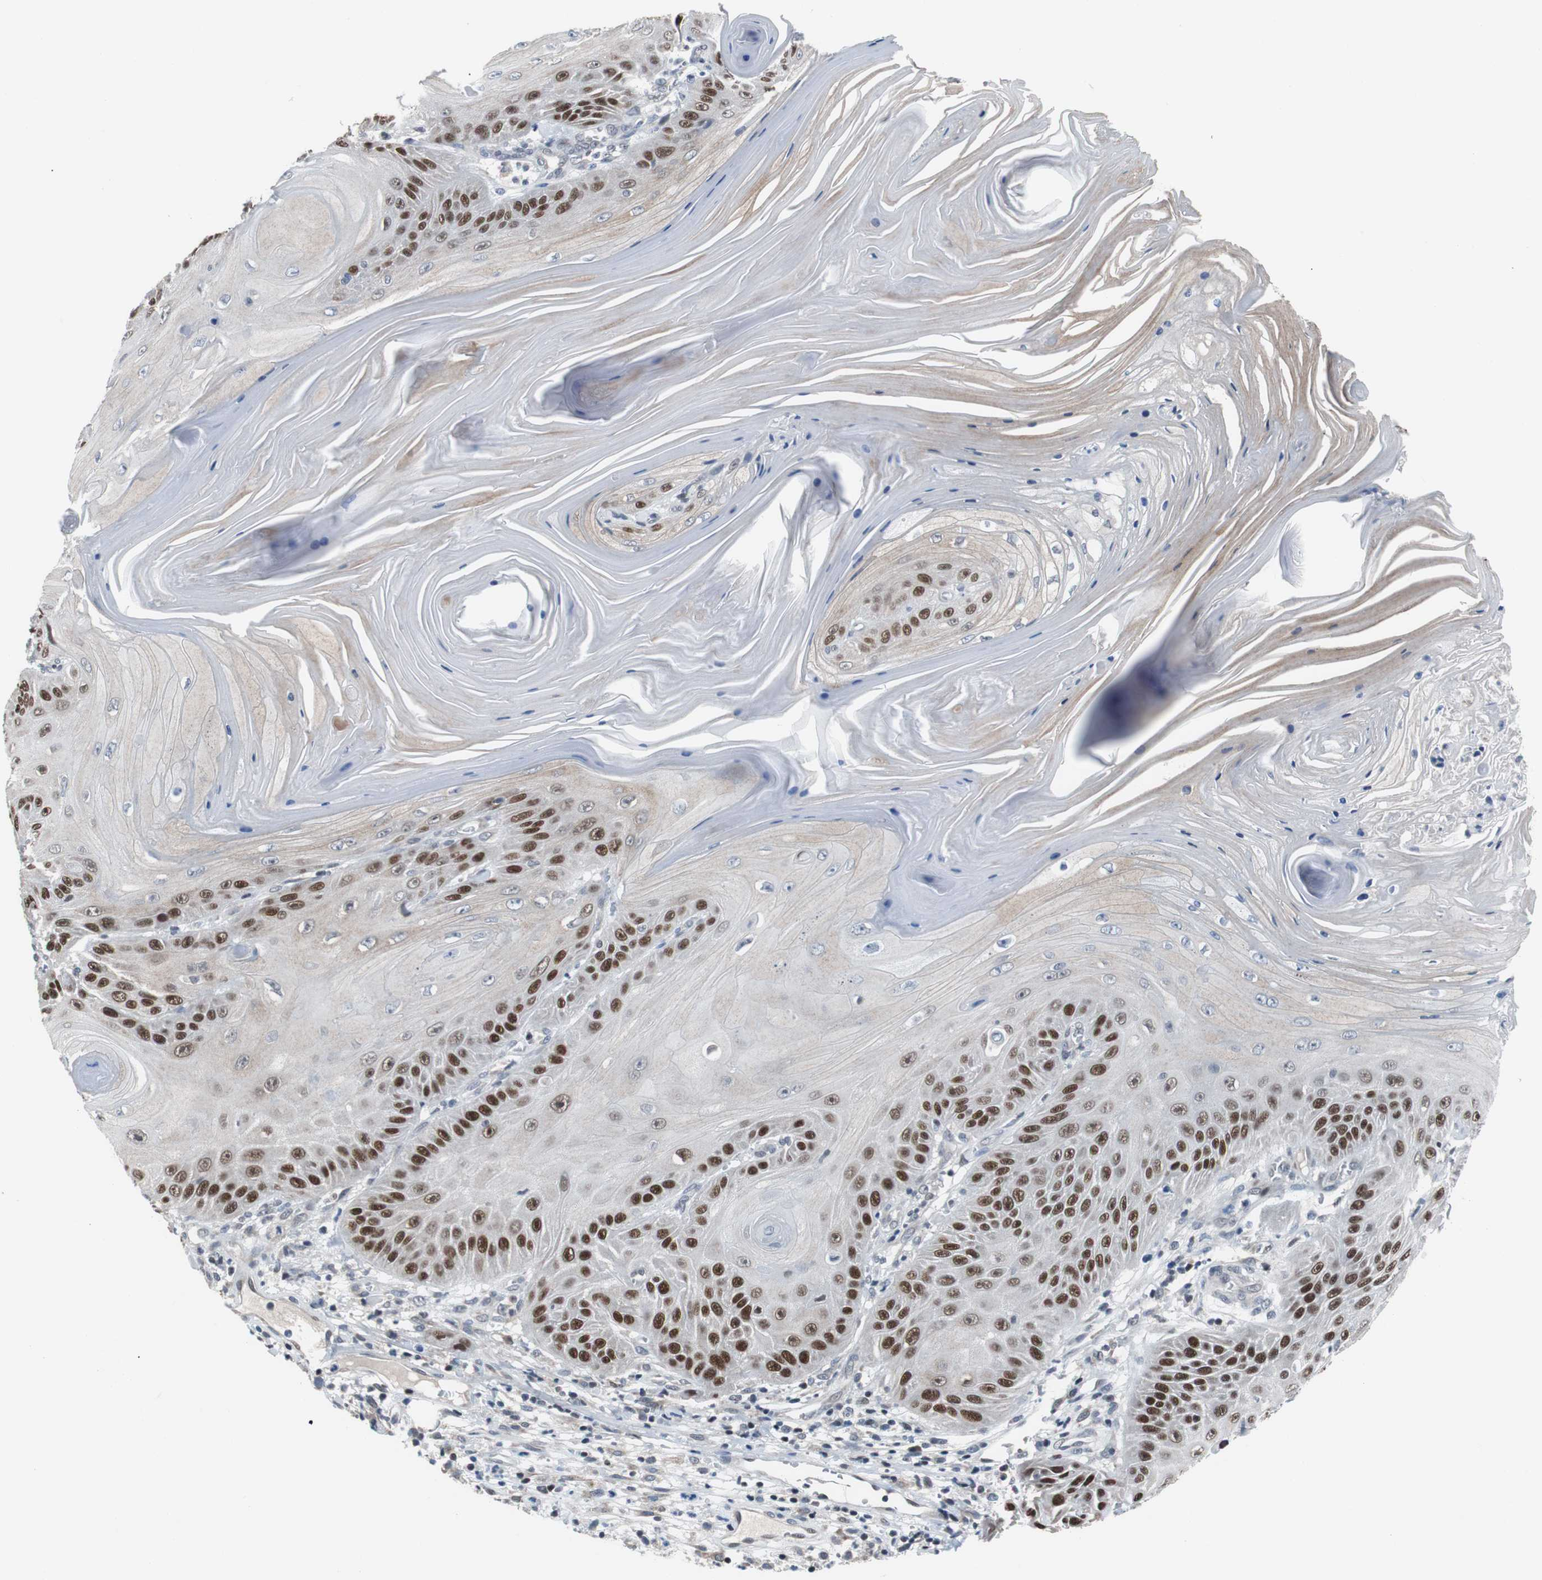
{"staining": {"intensity": "strong", "quantity": "25%-75%", "location": "nuclear"}, "tissue": "skin cancer", "cell_type": "Tumor cells", "image_type": "cancer", "snomed": [{"axis": "morphology", "description": "Squamous cell carcinoma, NOS"}, {"axis": "topography", "description": "Skin"}], "caption": "Protein expression by immunohistochemistry (IHC) shows strong nuclear positivity in approximately 25%-75% of tumor cells in squamous cell carcinoma (skin).", "gene": "TP63", "patient": {"sex": "female", "age": 78}}